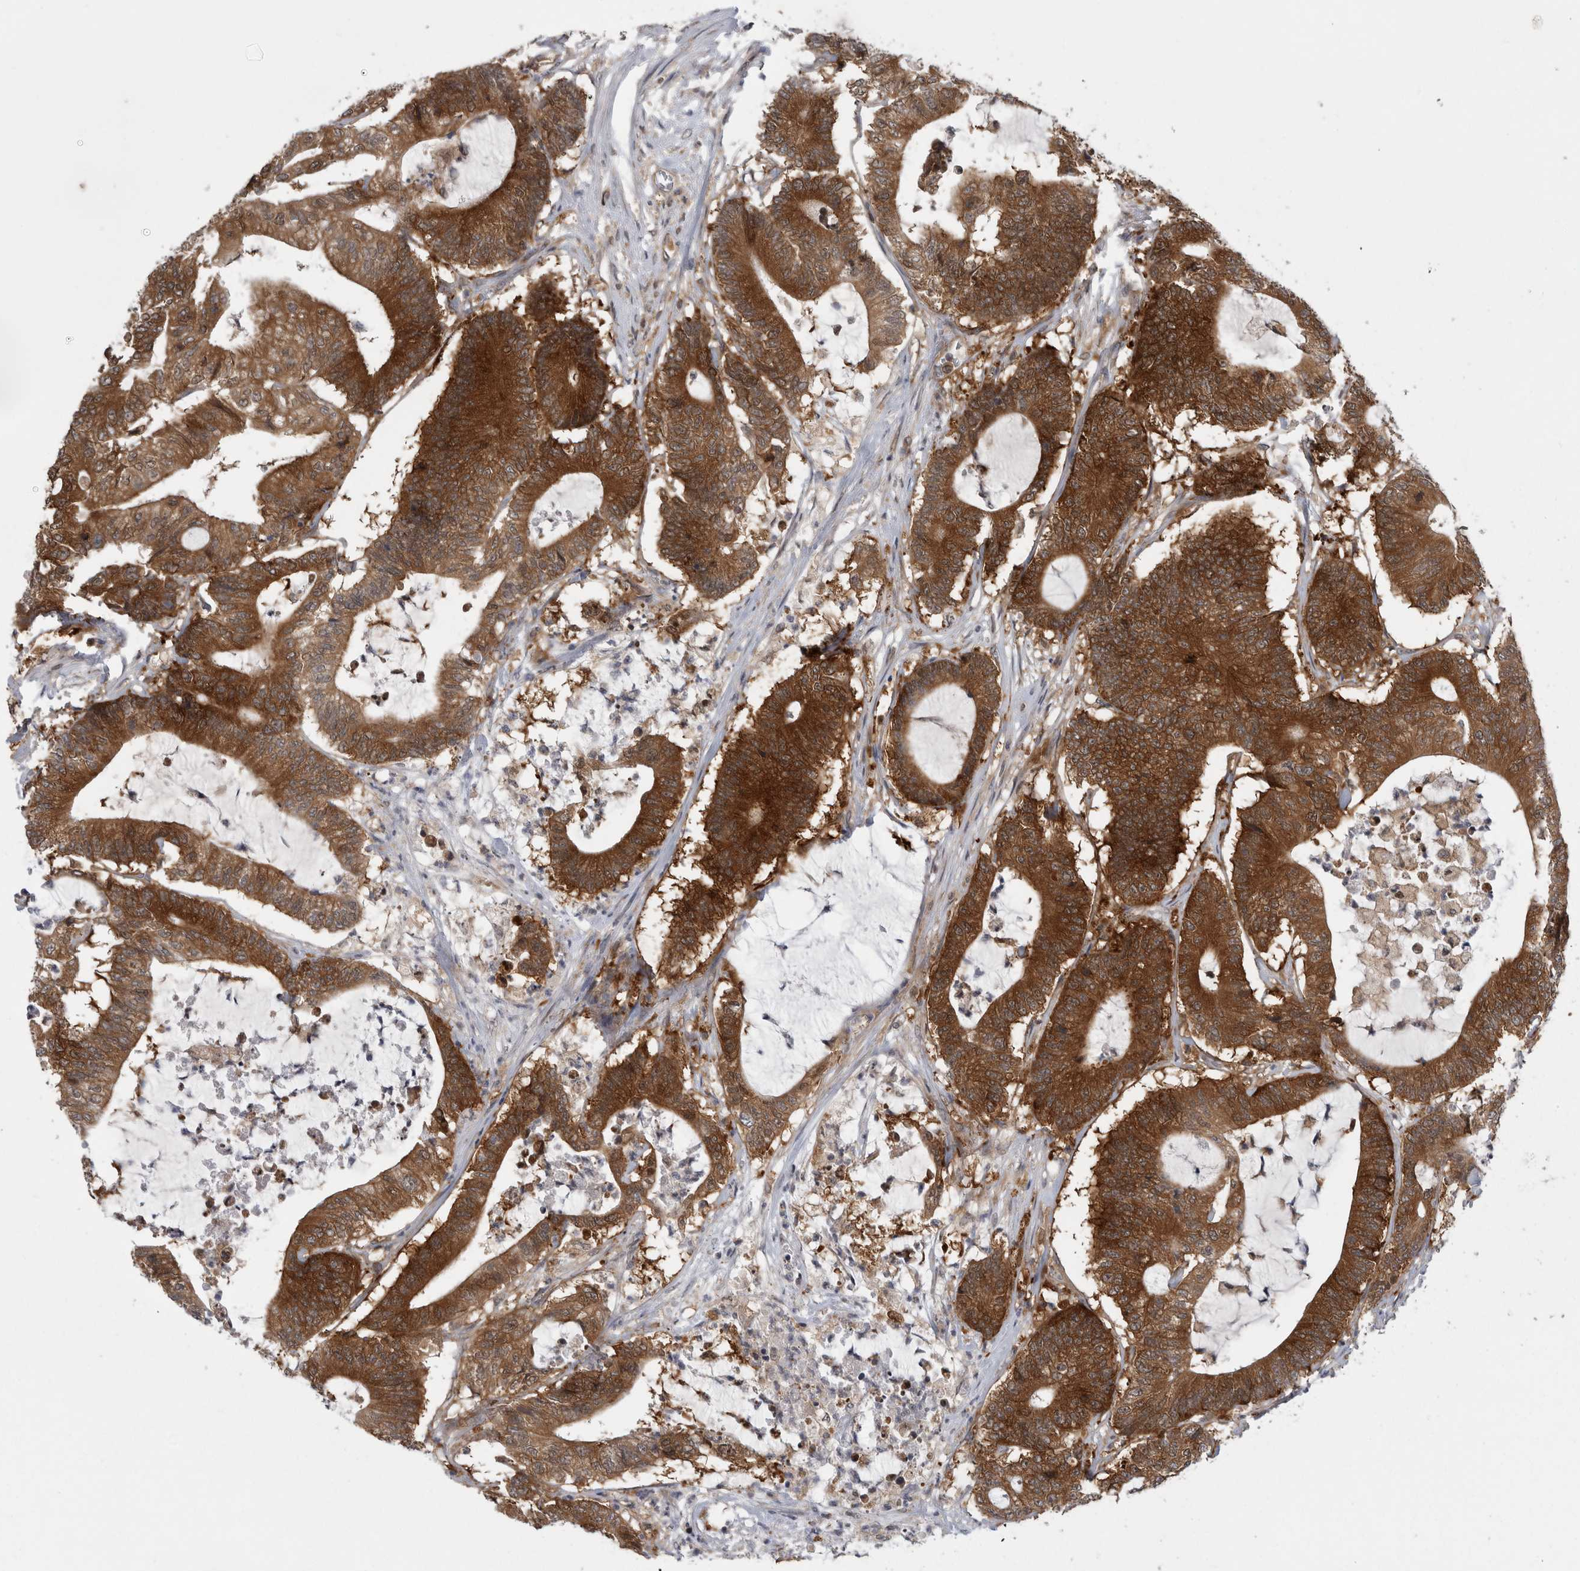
{"staining": {"intensity": "strong", "quantity": ">75%", "location": "cytoplasmic/membranous"}, "tissue": "colorectal cancer", "cell_type": "Tumor cells", "image_type": "cancer", "snomed": [{"axis": "morphology", "description": "Adenocarcinoma, NOS"}, {"axis": "topography", "description": "Colon"}], "caption": "Immunohistochemistry photomicrograph of colorectal adenocarcinoma stained for a protein (brown), which reveals high levels of strong cytoplasmic/membranous expression in about >75% of tumor cells.", "gene": "CACYBP", "patient": {"sex": "female", "age": 84}}